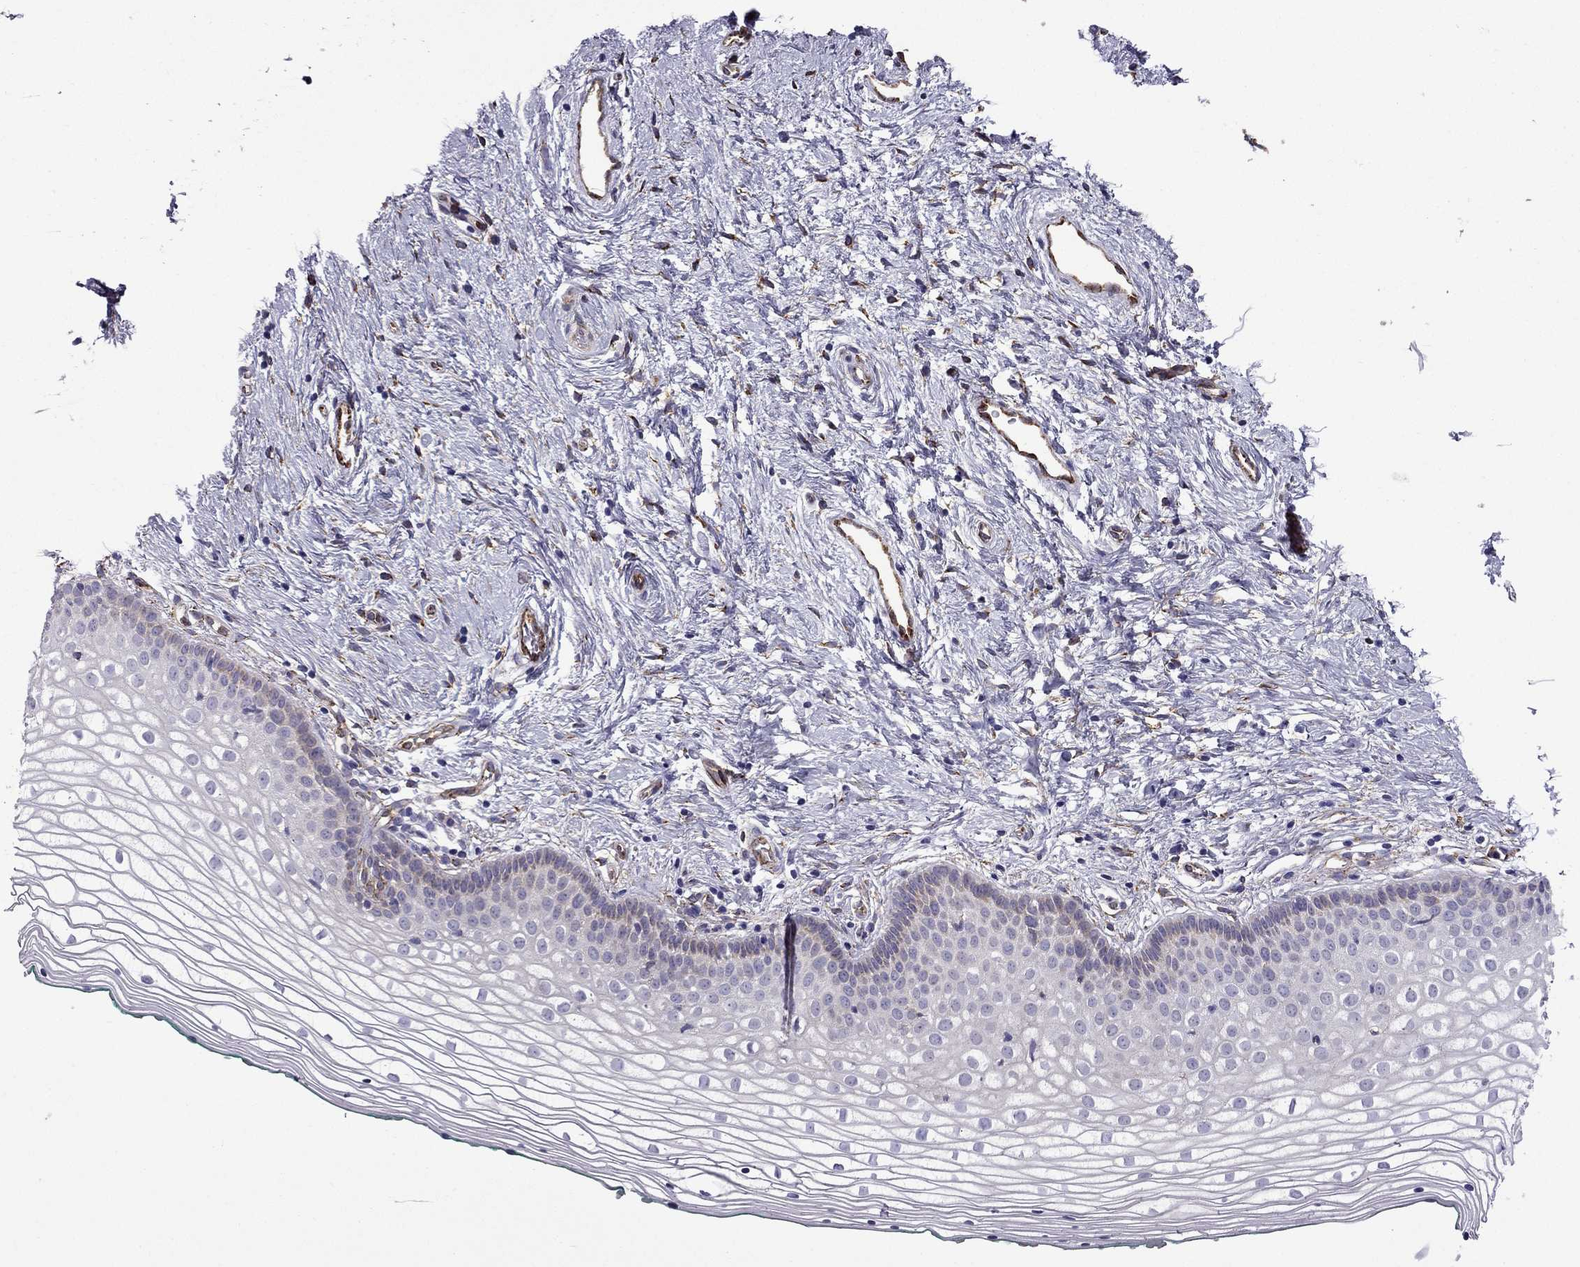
{"staining": {"intensity": "negative", "quantity": "none", "location": "none"}, "tissue": "vagina", "cell_type": "Squamous epithelial cells", "image_type": "normal", "snomed": [{"axis": "morphology", "description": "Normal tissue, NOS"}, {"axis": "topography", "description": "Vagina"}], "caption": "Immunohistochemistry of unremarkable human vagina demonstrates no positivity in squamous epithelial cells.", "gene": "IKBIP", "patient": {"sex": "female", "age": 36}}